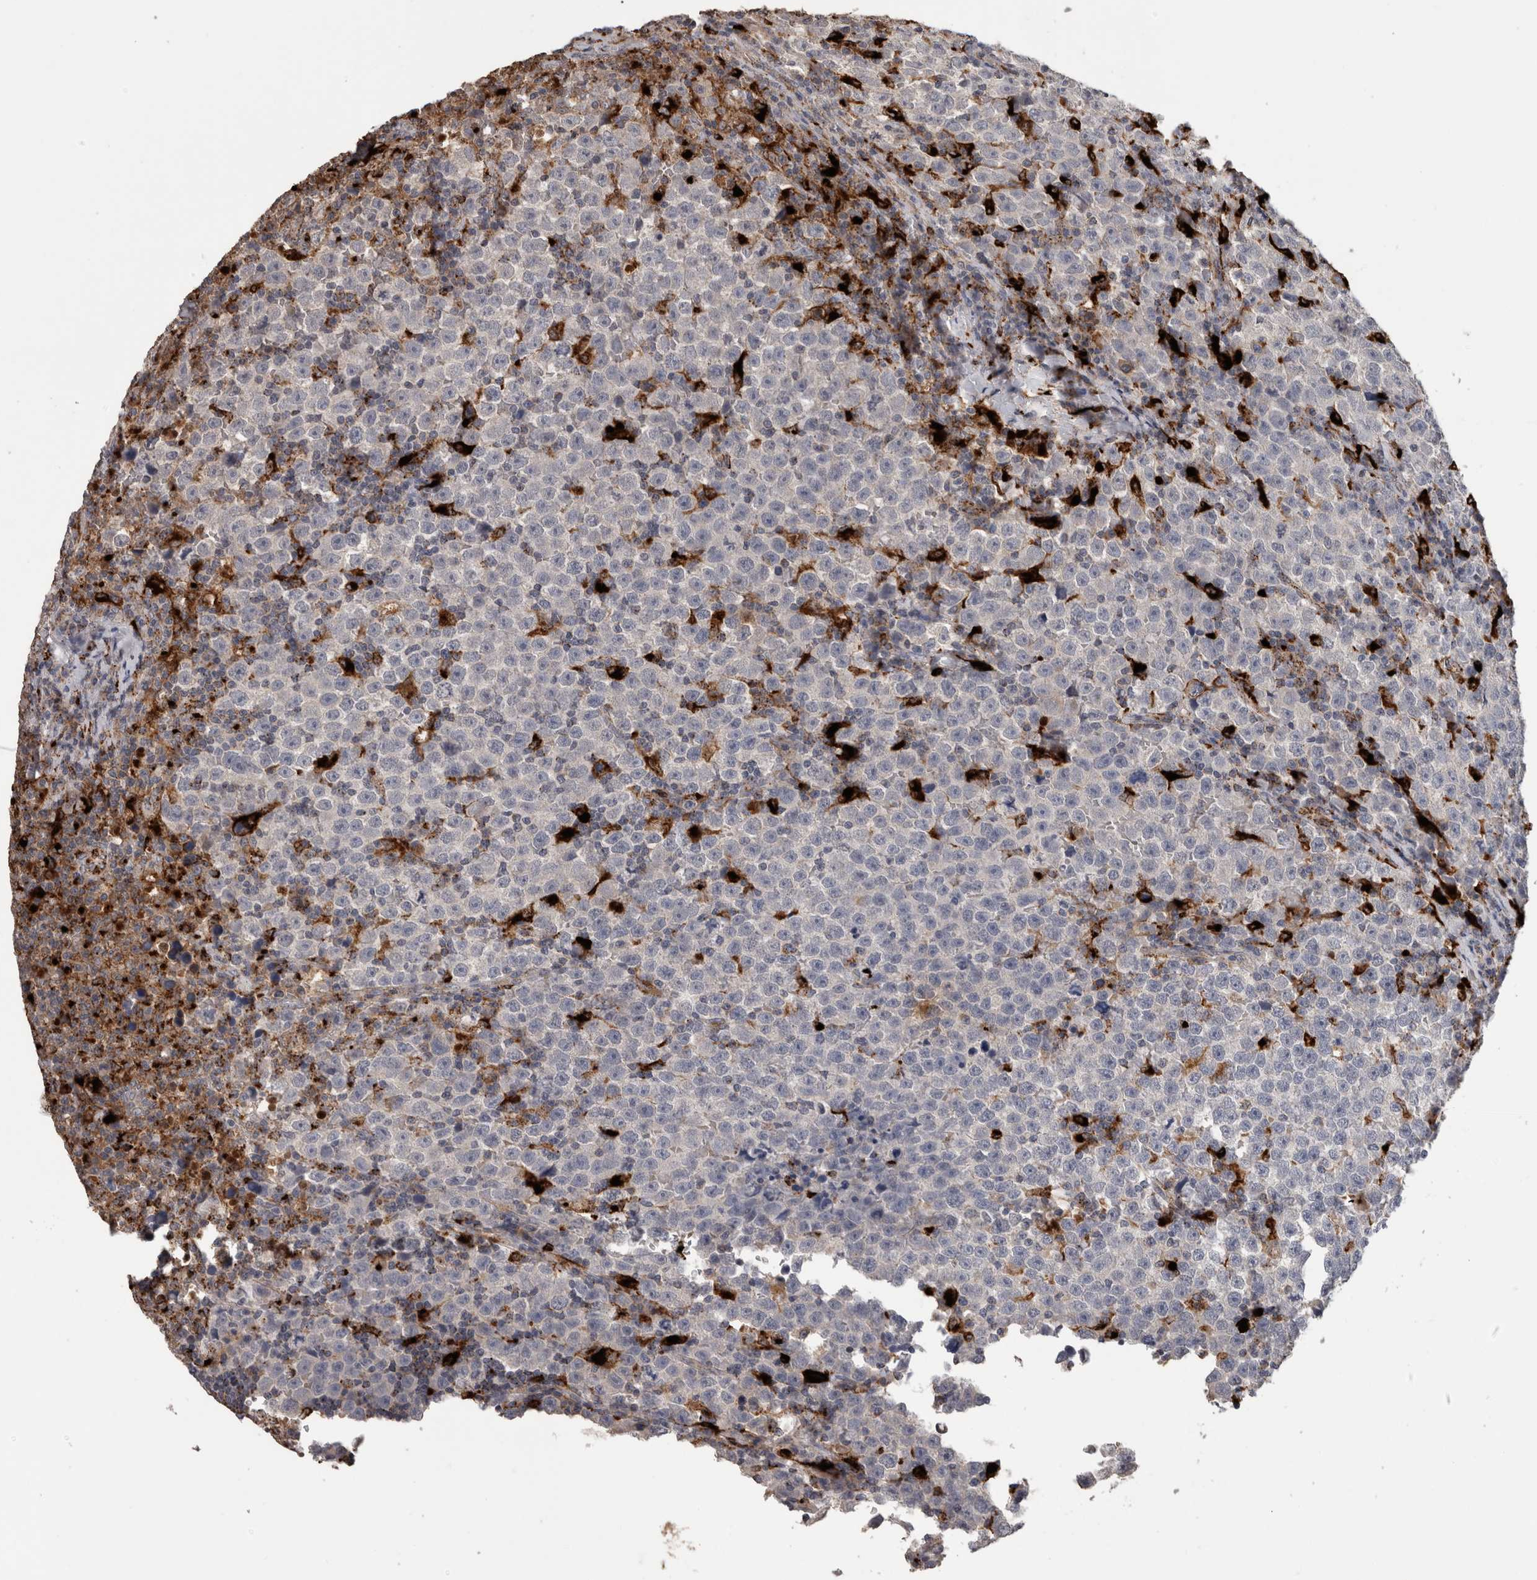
{"staining": {"intensity": "negative", "quantity": "none", "location": "none"}, "tissue": "testis cancer", "cell_type": "Tumor cells", "image_type": "cancer", "snomed": [{"axis": "morphology", "description": "Seminoma, NOS"}, {"axis": "topography", "description": "Testis"}], "caption": "Tumor cells show no significant protein expression in testis cancer (seminoma).", "gene": "CTSZ", "patient": {"sex": "male", "age": 43}}